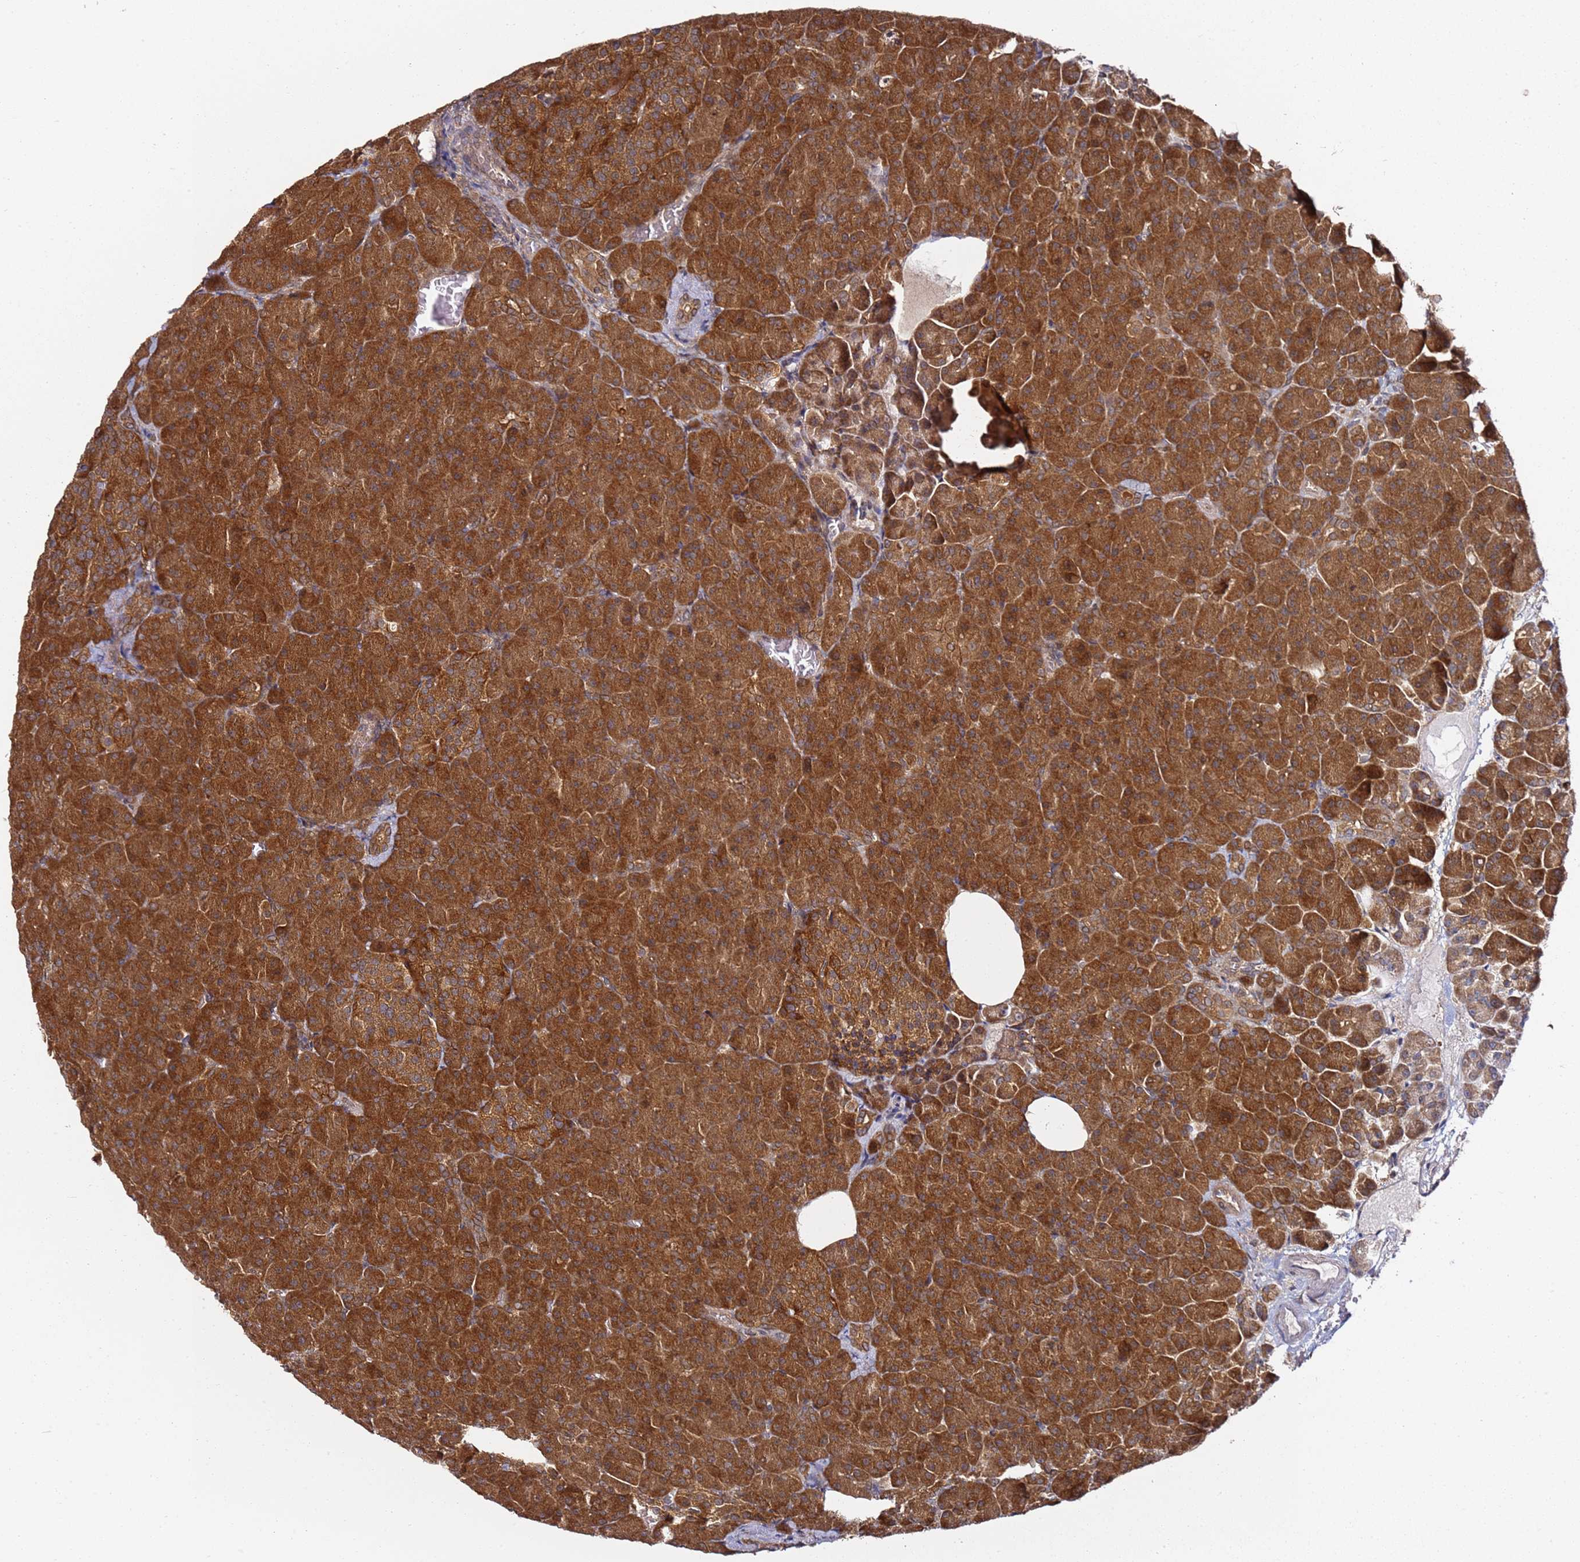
{"staining": {"intensity": "strong", "quantity": ">75%", "location": "cytoplasmic/membranous"}, "tissue": "pancreas", "cell_type": "Exocrine glandular cells", "image_type": "normal", "snomed": [{"axis": "morphology", "description": "Normal tissue, NOS"}, {"axis": "topography", "description": "Pancreas"}], "caption": "Protein analysis of benign pancreas exhibits strong cytoplasmic/membranous staining in about >75% of exocrine glandular cells.", "gene": "PRKAB2", "patient": {"sex": "female", "age": 74}}